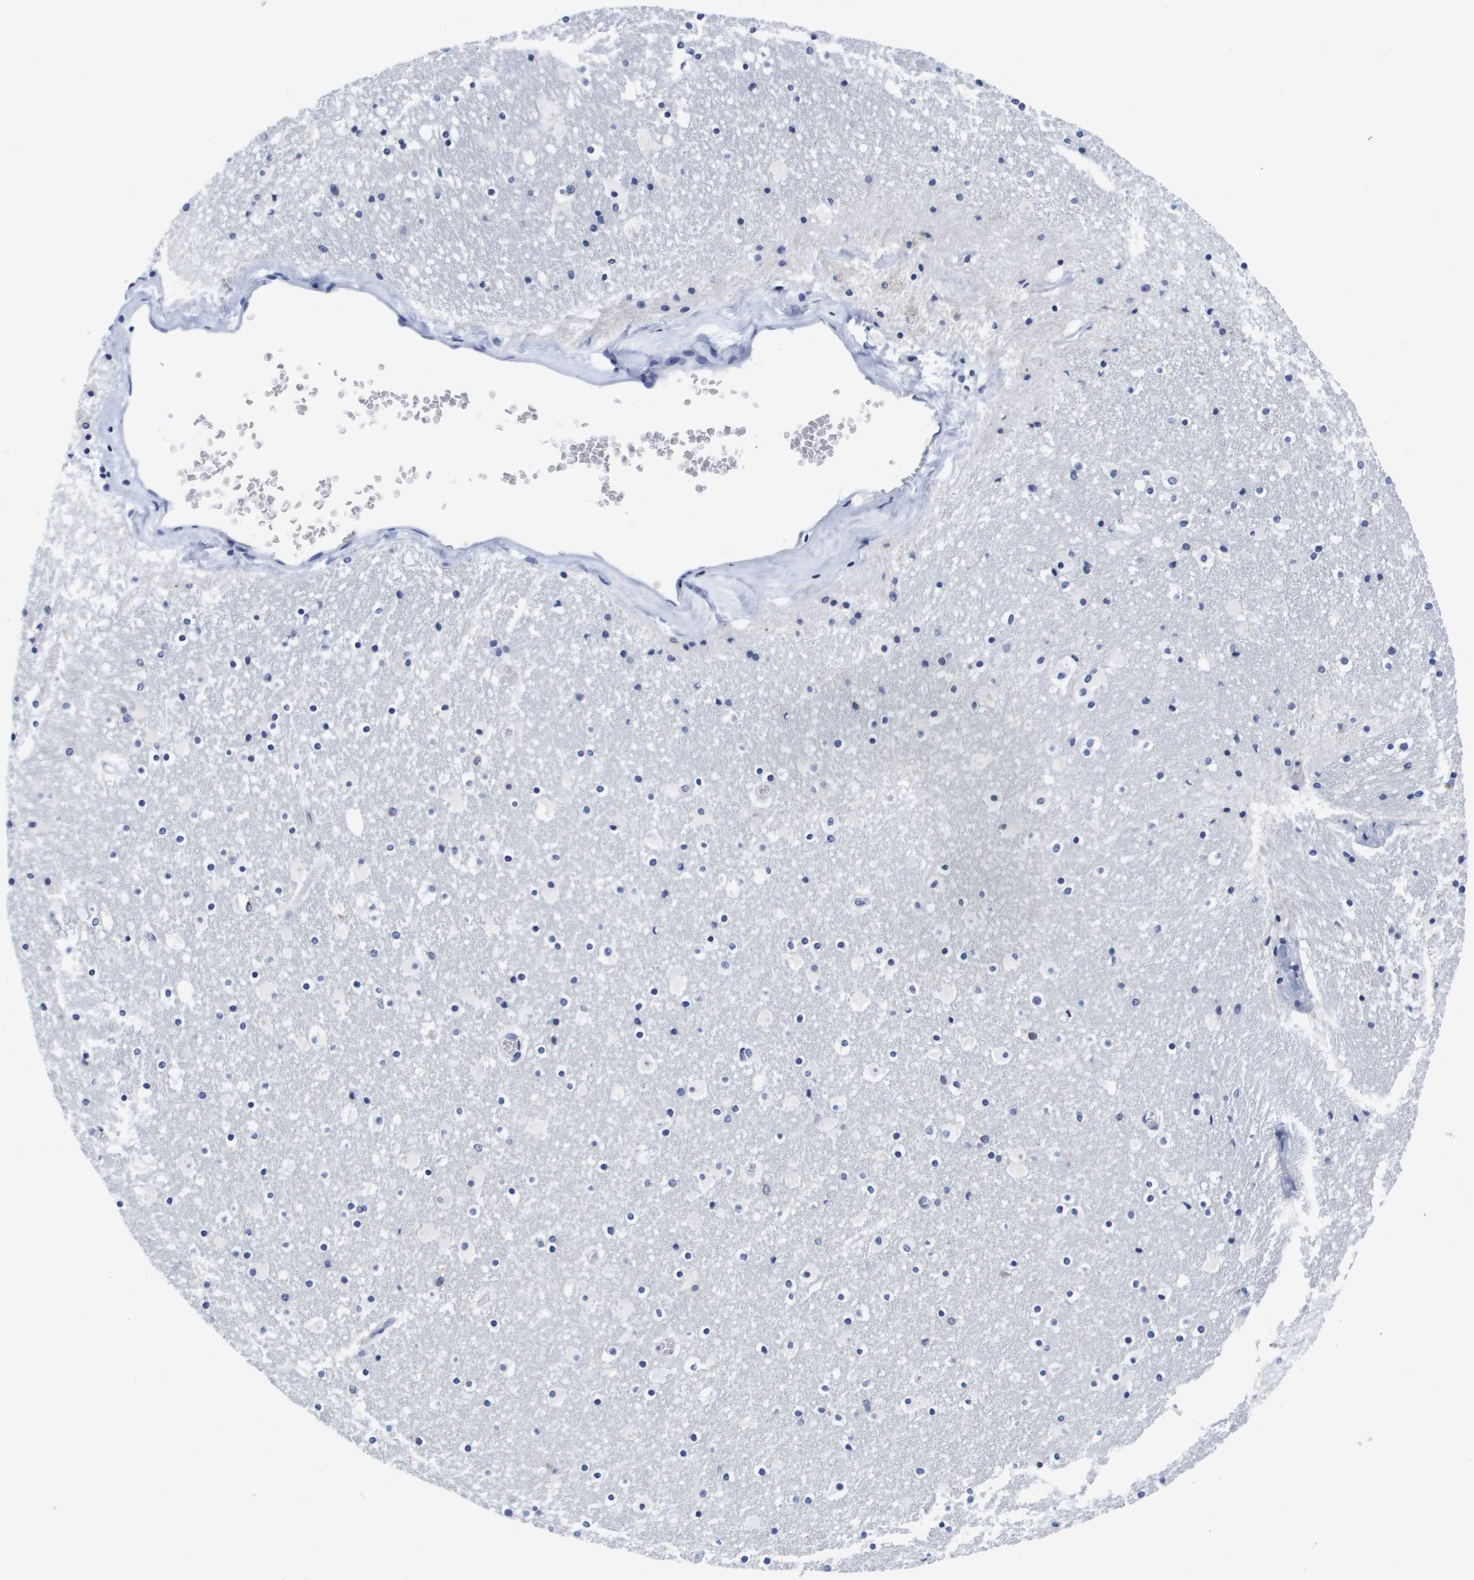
{"staining": {"intensity": "weak", "quantity": "<25%", "location": "cytoplasmic/membranous"}, "tissue": "caudate", "cell_type": "Glial cells", "image_type": "normal", "snomed": [{"axis": "morphology", "description": "Normal tissue, NOS"}, {"axis": "topography", "description": "Lateral ventricle wall"}], "caption": "IHC of benign caudate exhibits no staining in glial cells.", "gene": "HMOX1", "patient": {"sex": "male", "age": 45}}